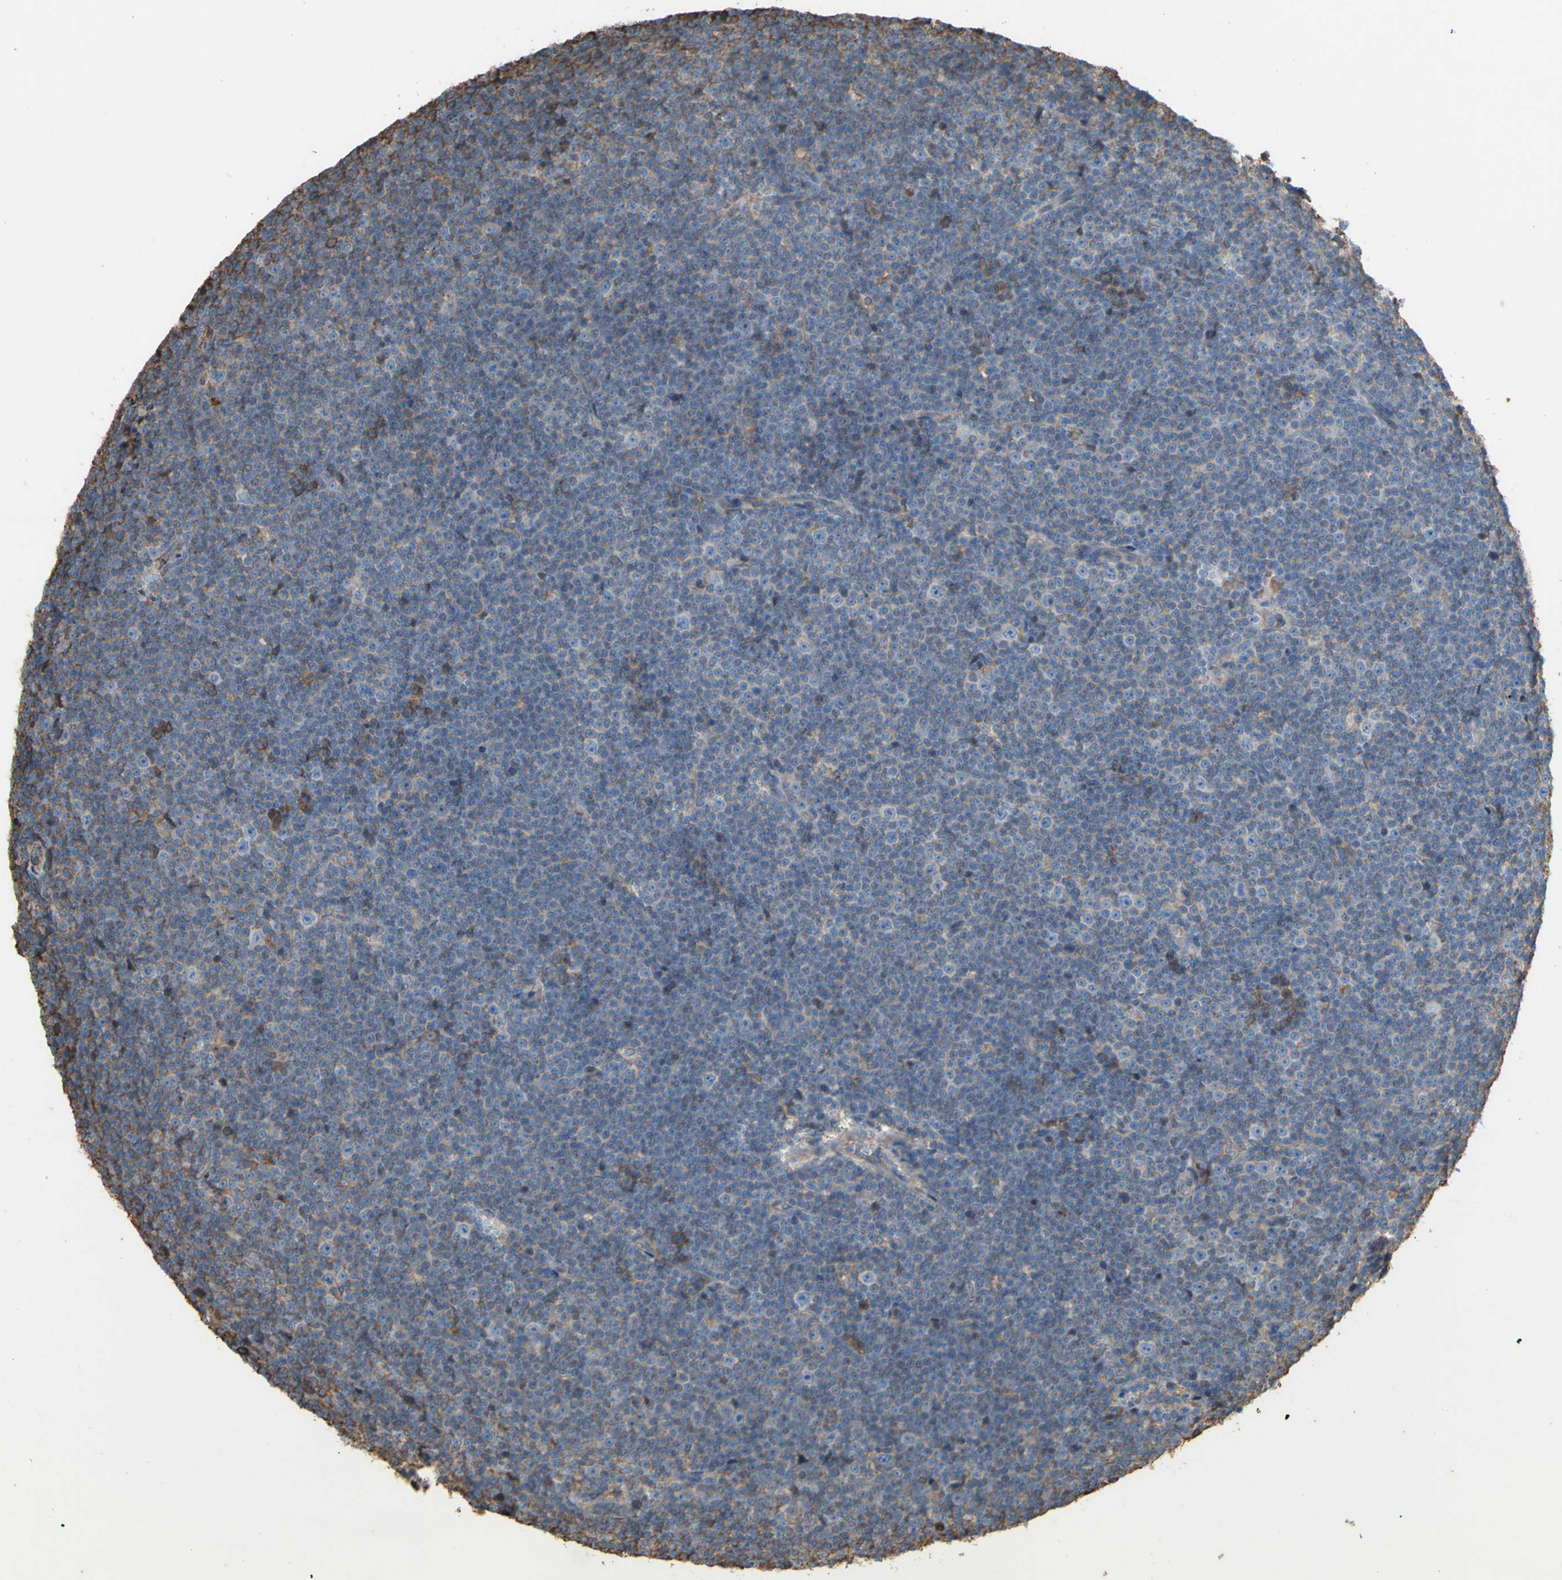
{"staining": {"intensity": "negative", "quantity": "none", "location": "none"}, "tissue": "lymphoma", "cell_type": "Tumor cells", "image_type": "cancer", "snomed": [{"axis": "morphology", "description": "Malignant lymphoma, non-Hodgkin's type, Low grade"}, {"axis": "topography", "description": "Lymph node"}], "caption": "This is an immunohistochemistry histopathology image of human malignant lymphoma, non-Hodgkin's type (low-grade). There is no expression in tumor cells.", "gene": "PTGDS", "patient": {"sex": "female", "age": 67}}